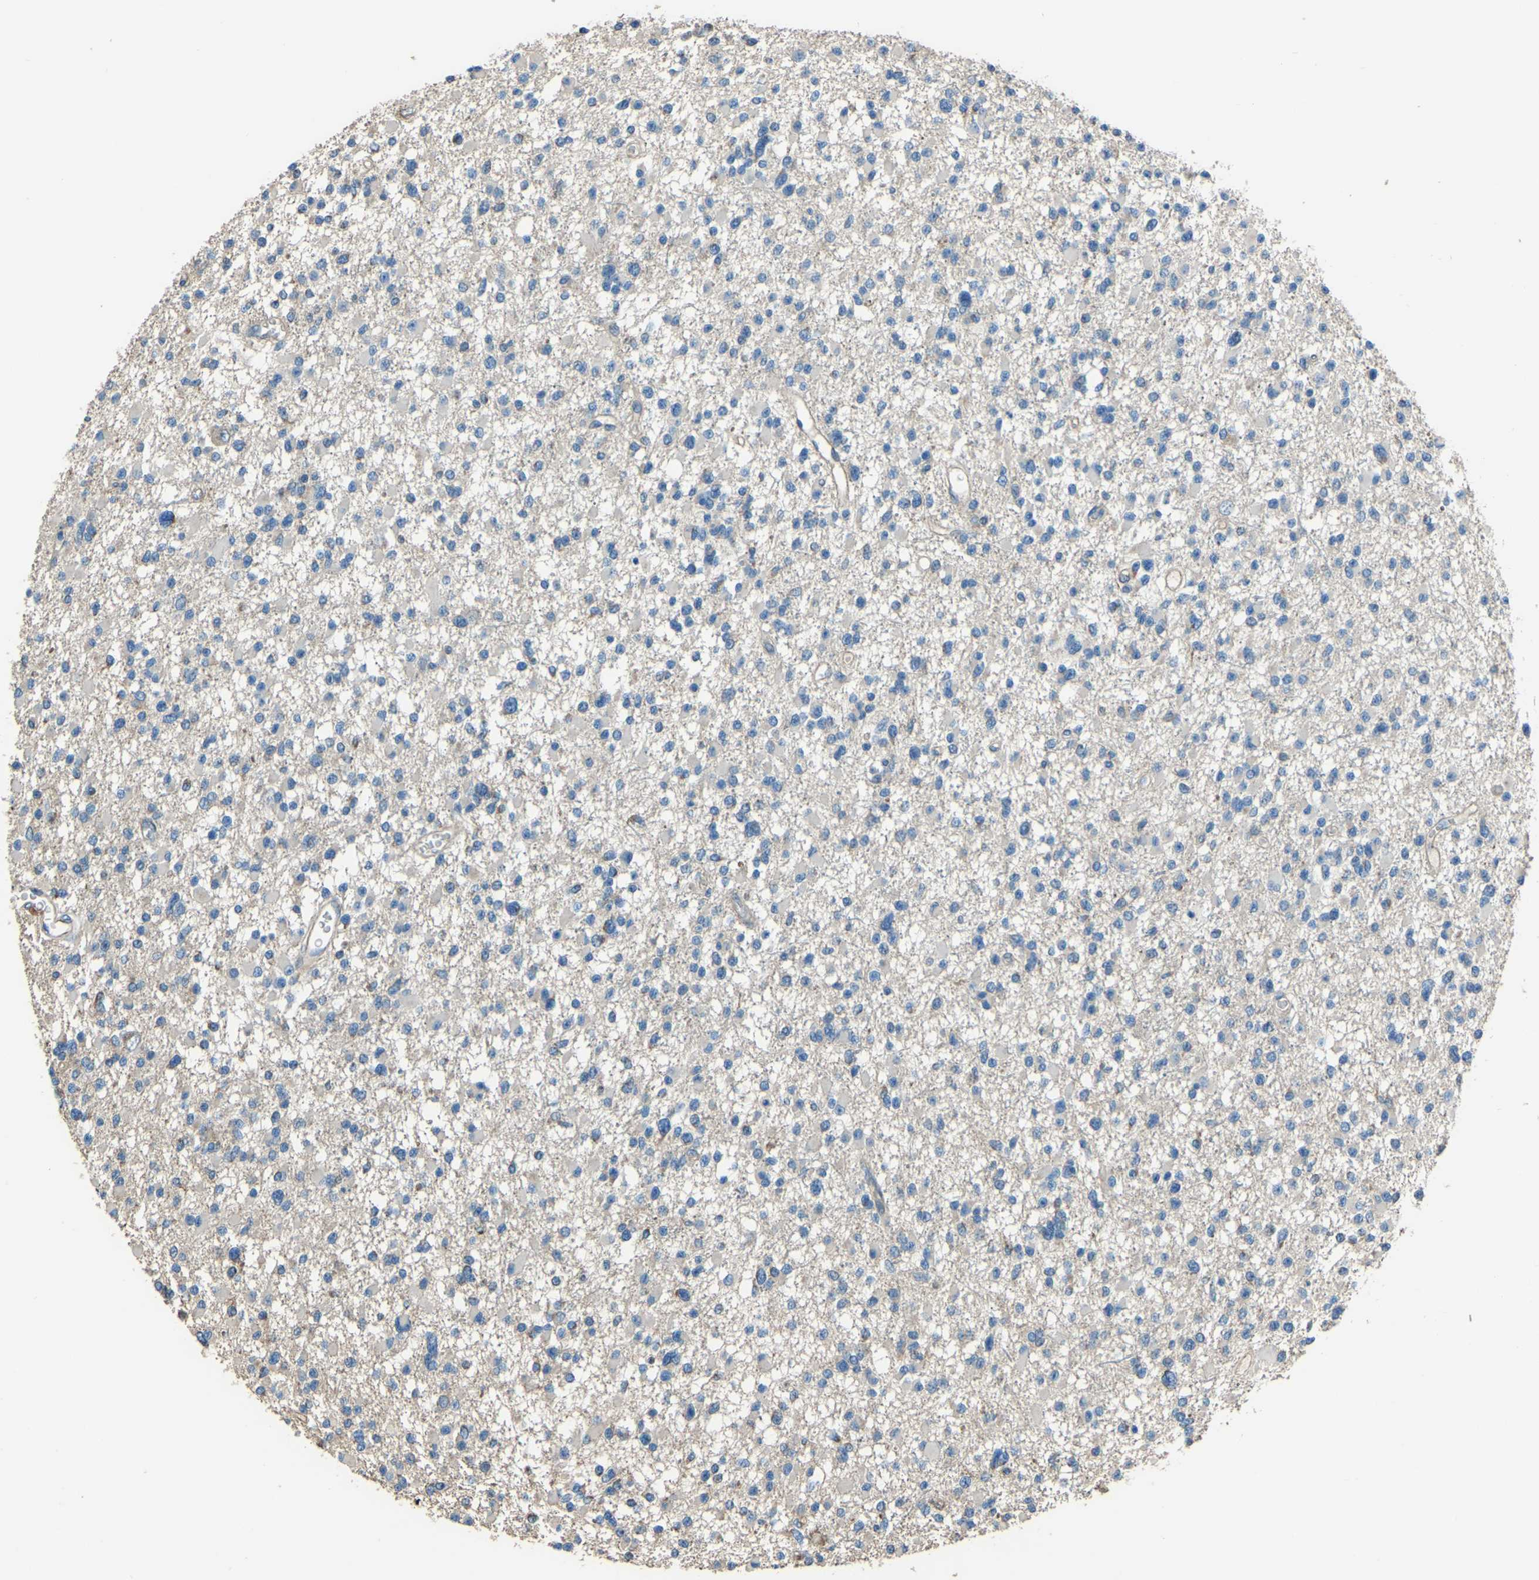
{"staining": {"intensity": "negative", "quantity": "none", "location": "none"}, "tissue": "glioma", "cell_type": "Tumor cells", "image_type": "cancer", "snomed": [{"axis": "morphology", "description": "Glioma, malignant, Low grade"}, {"axis": "topography", "description": "Brain"}], "caption": "Tumor cells are negative for protein expression in human malignant low-grade glioma. (DAB (3,3'-diaminobenzidine) immunohistochemistry visualized using brightfield microscopy, high magnification).", "gene": "COL3A1", "patient": {"sex": "female", "age": 22}}